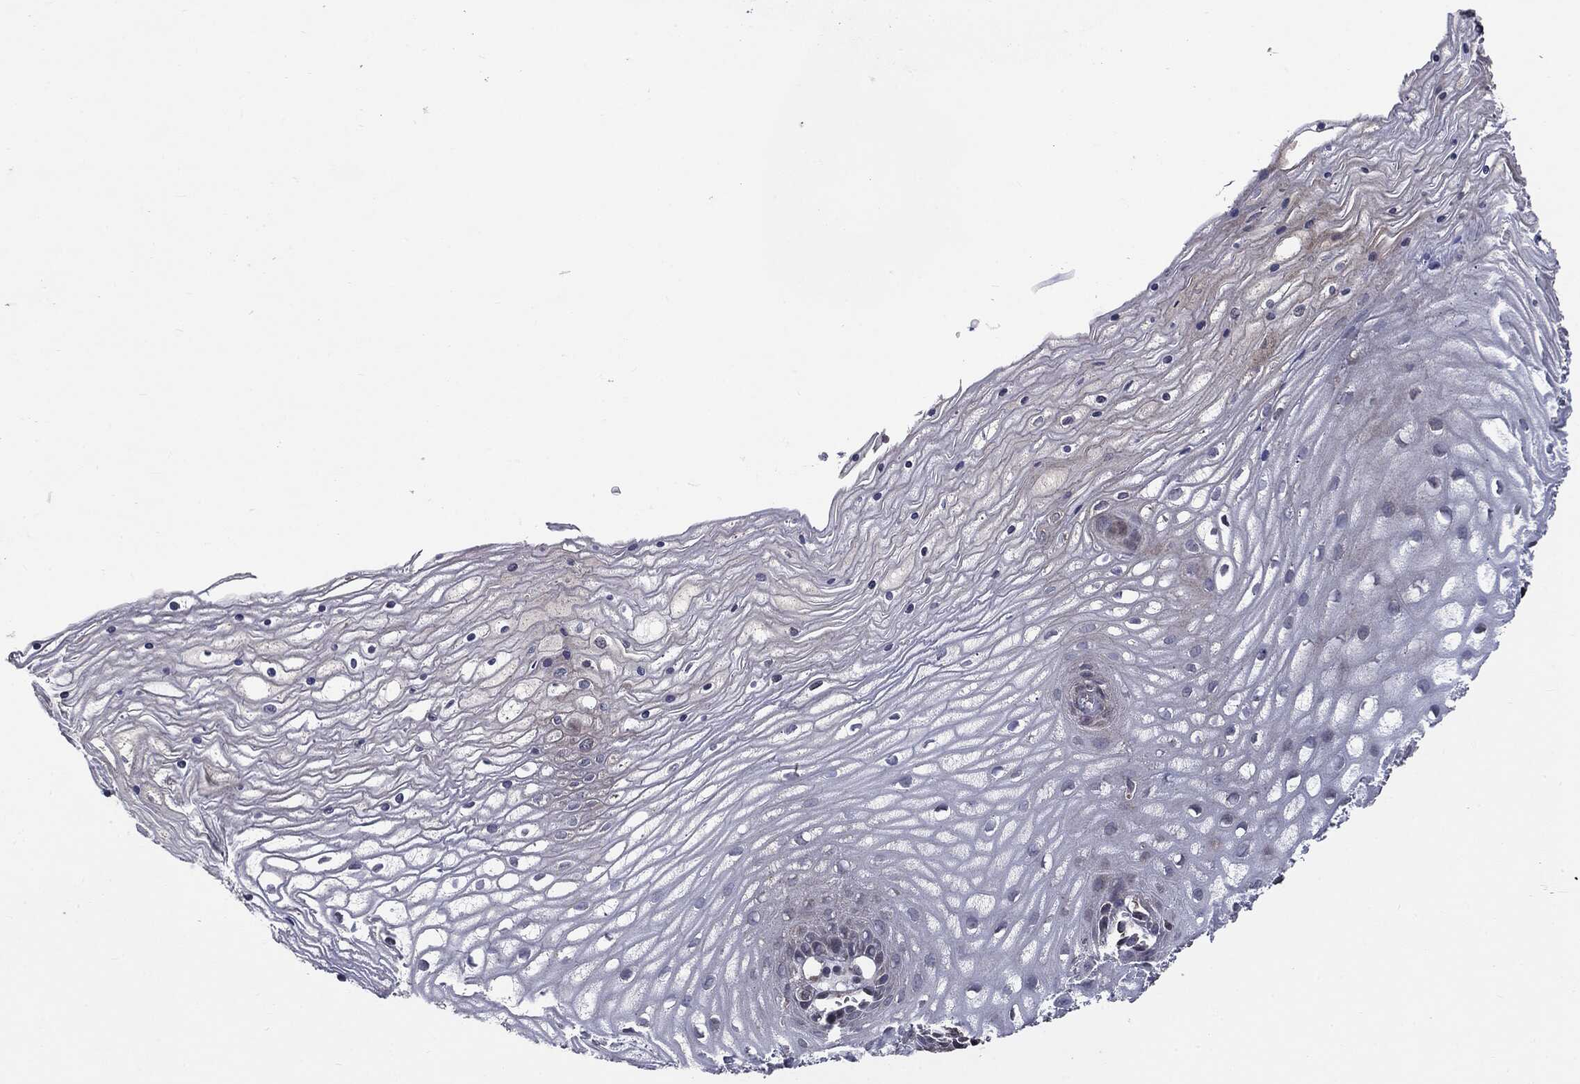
{"staining": {"intensity": "negative", "quantity": "none", "location": "none"}, "tissue": "cervix", "cell_type": "Glandular cells", "image_type": "normal", "snomed": [{"axis": "morphology", "description": "Normal tissue, NOS"}, {"axis": "topography", "description": "Cervix"}], "caption": "This is an IHC image of unremarkable human cervix. There is no staining in glandular cells.", "gene": "MTOR", "patient": {"sex": "female", "age": 35}}